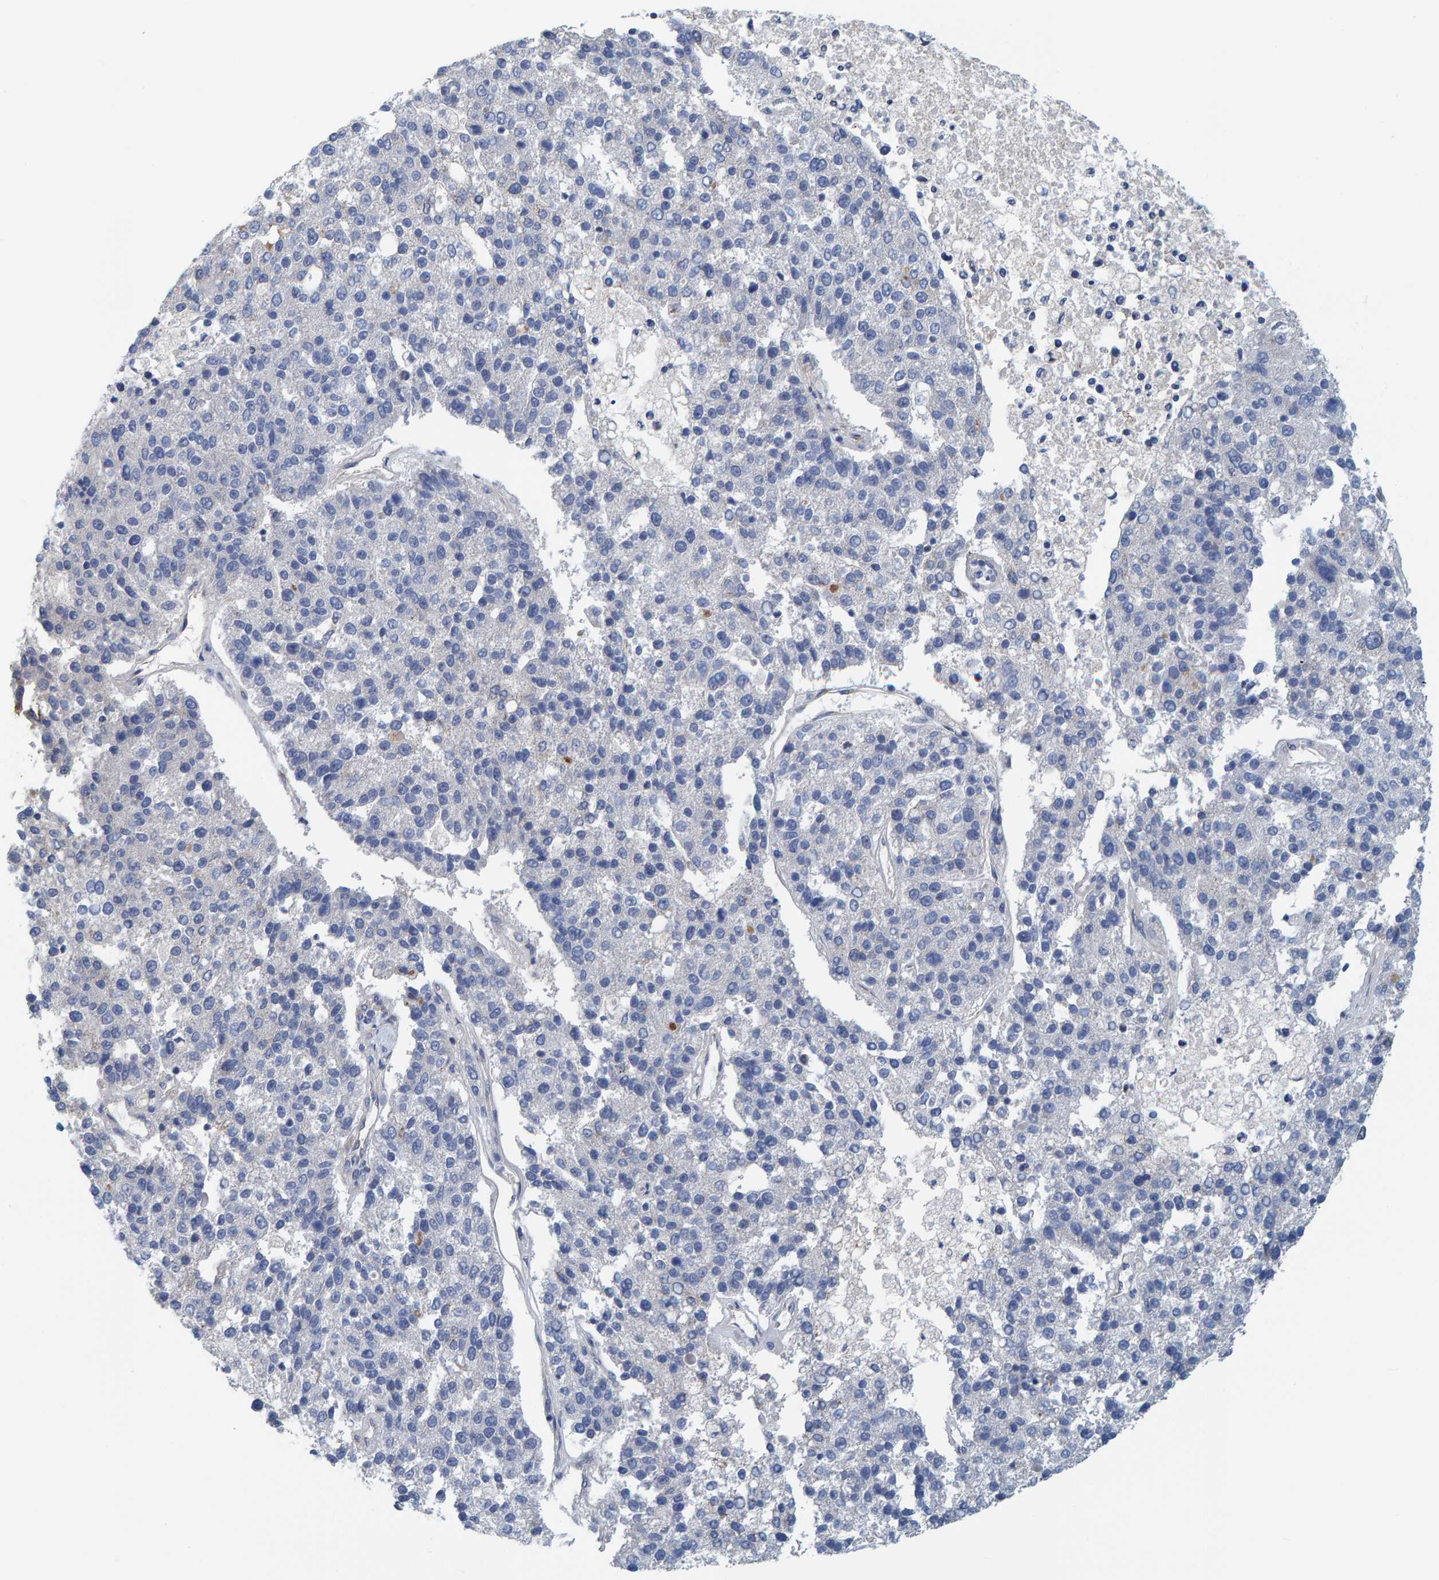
{"staining": {"intensity": "negative", "quantity": "none", "location": "none"}, "tissue": "pancreatic cancer", "cell_type": "Tumor cells", "image_type": "cancer", "snomed": [{"axis": "morphology", "description": "Adenocarcinoma, NOS"}, {"axis": "topography", "description": "Pancreas"}], "caption": "Histopathology image shows no significant protein expression in tumor cells of pancreatic adenocarcinoma. (Stains: DAB (3,3'-diaminobenzidine) immunohistochemistry (IHC) with hematoxylin counter stain, Microscopy: brightfield microscopy at high magnification).", "gene": "SCRN2", "patient": {"sex": "female", "age": 61}}